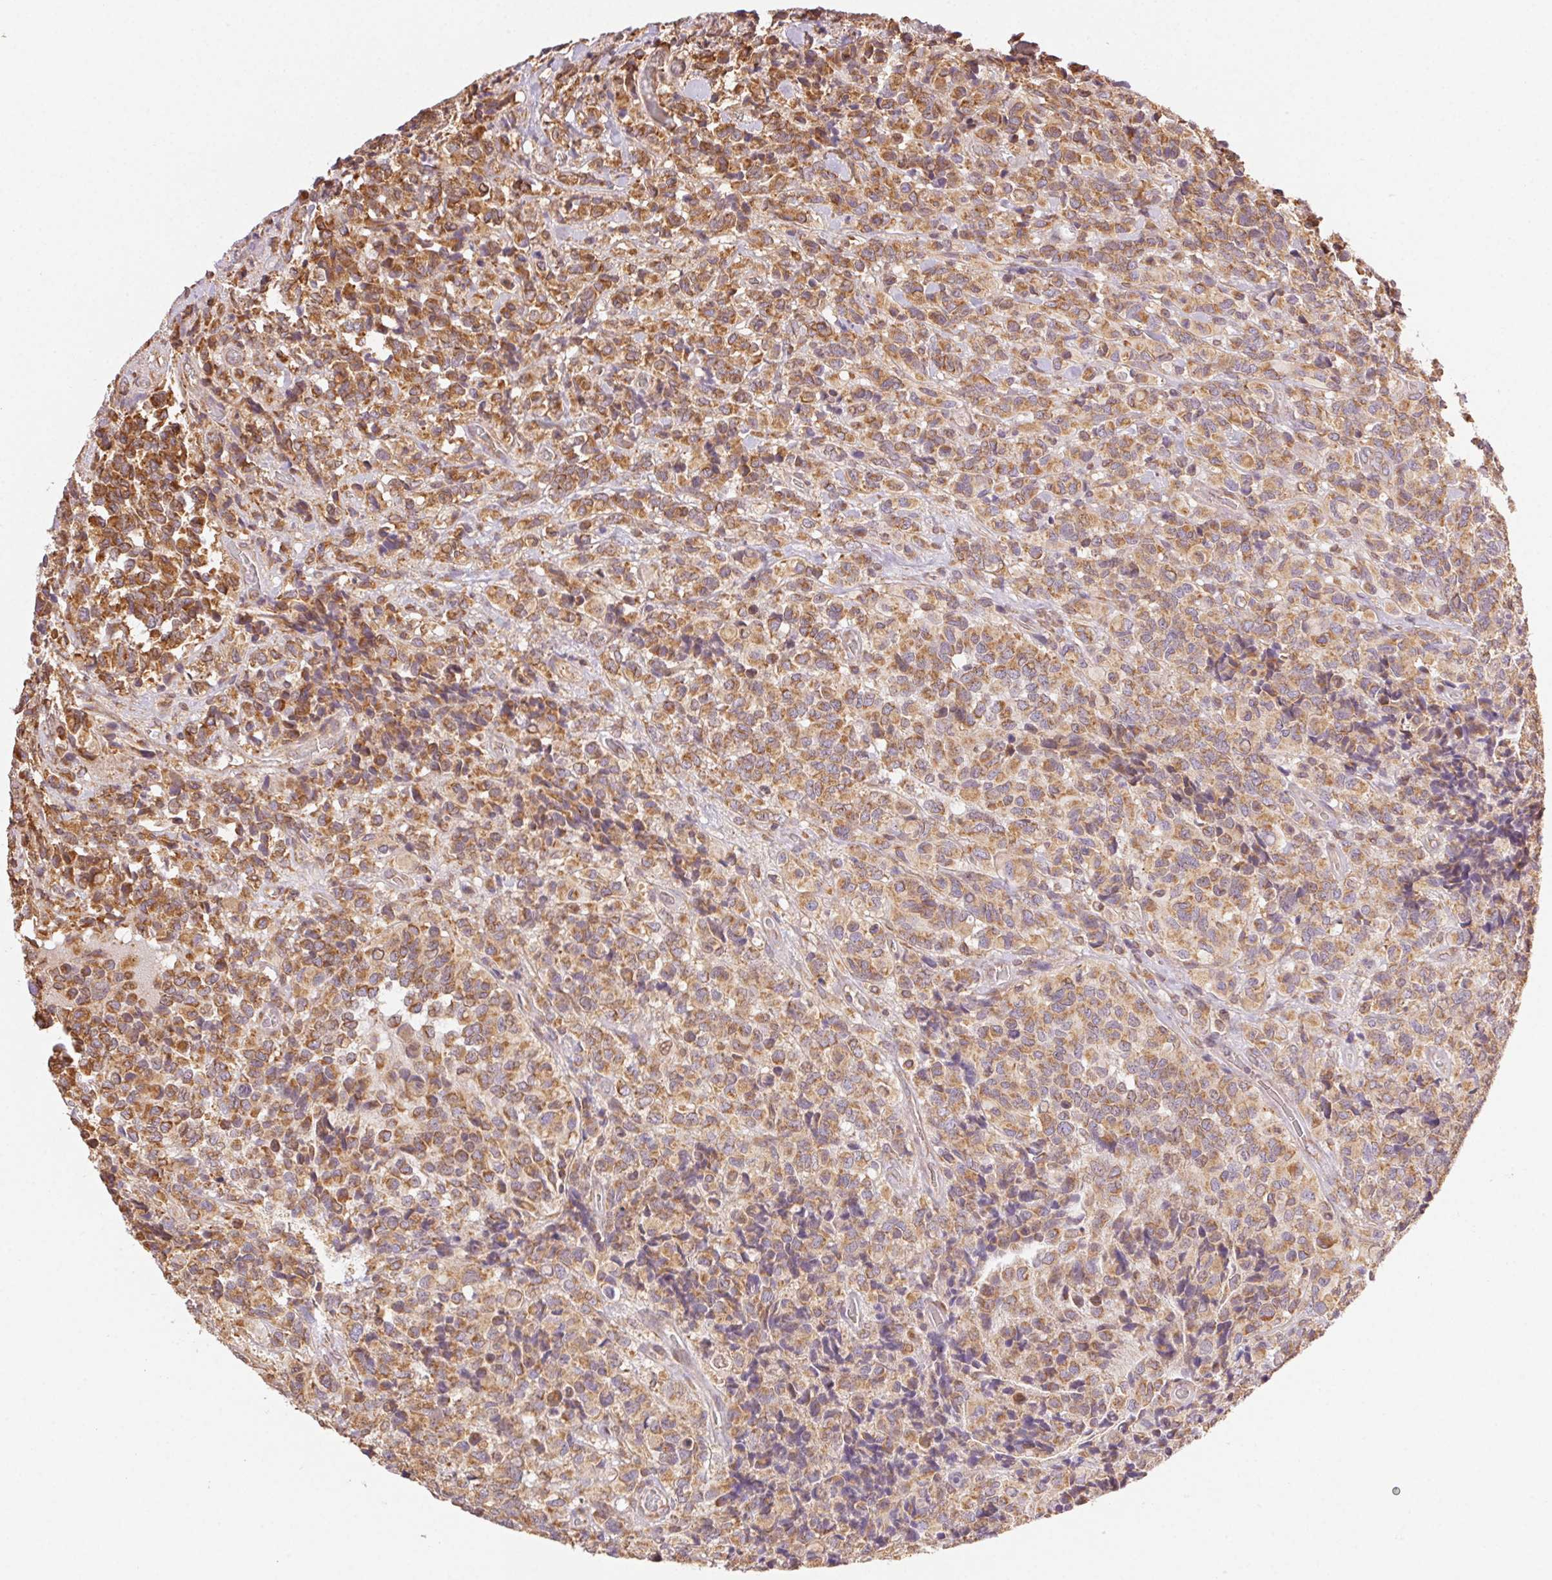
{"staining": {"intensity": "moderate", "quantity": ">75%", "location": "cytoplasmic/membranous"}, "tissue": "glioma", "cell_type": "Tumor cells", "image_type": "cancer", "snomed": [{"axis": "morphology", "description": "Glioma, malignant, High grade"}, {"axis": "topography", "description": "Brain"}], "caption": "DAB (3,3'-diaminobenzidine) immunohistochemical staining of human high-grade glioma (malignant) displays moderate cytoplasmic/membranous protein expression in approximately >75% of tumor cells.", "gene": "ENTREP1", "patient": {"sex": "male", "age": 39}}